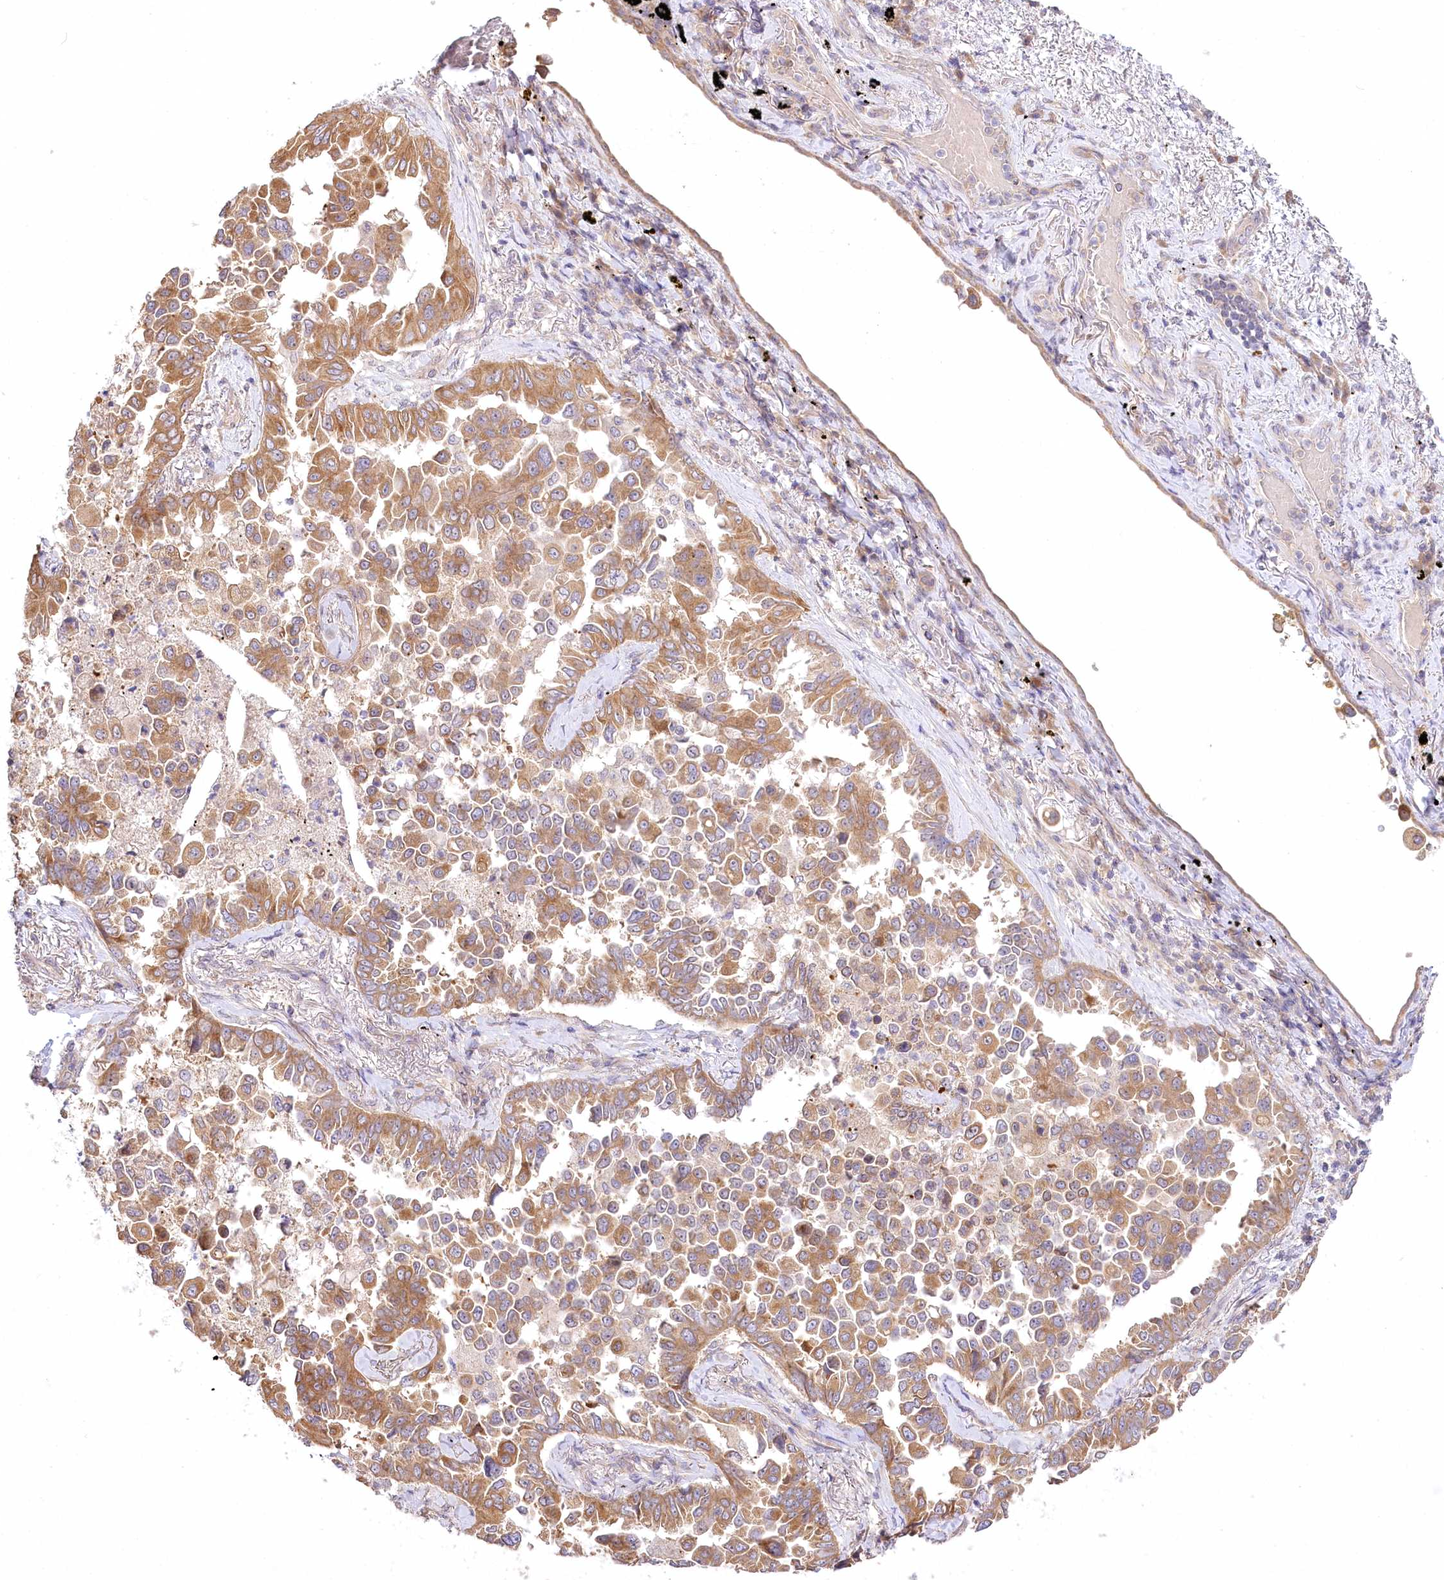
{"staining": {"intensity": "moderate", "quantity": ">75%", "location": "cytoplasmic/membranous"}, "tissue": "lung cancer", "cell_type": "Tumor cells", "image_type": "cancer", "snomed": [{"axis": "morphology", "description": "Adenocarcinoma, NOS"}, {"axis": "topography", "description": "Lung"}], "caption": "Adenocarcinoma (lung) stained with immunohistochemistry demonstrates moderate cytoplasmic/membranous positivity in about >75% of tumor cells.", "gene": "PYROXD1", "patient": {"sex": "female", "age": 67}}